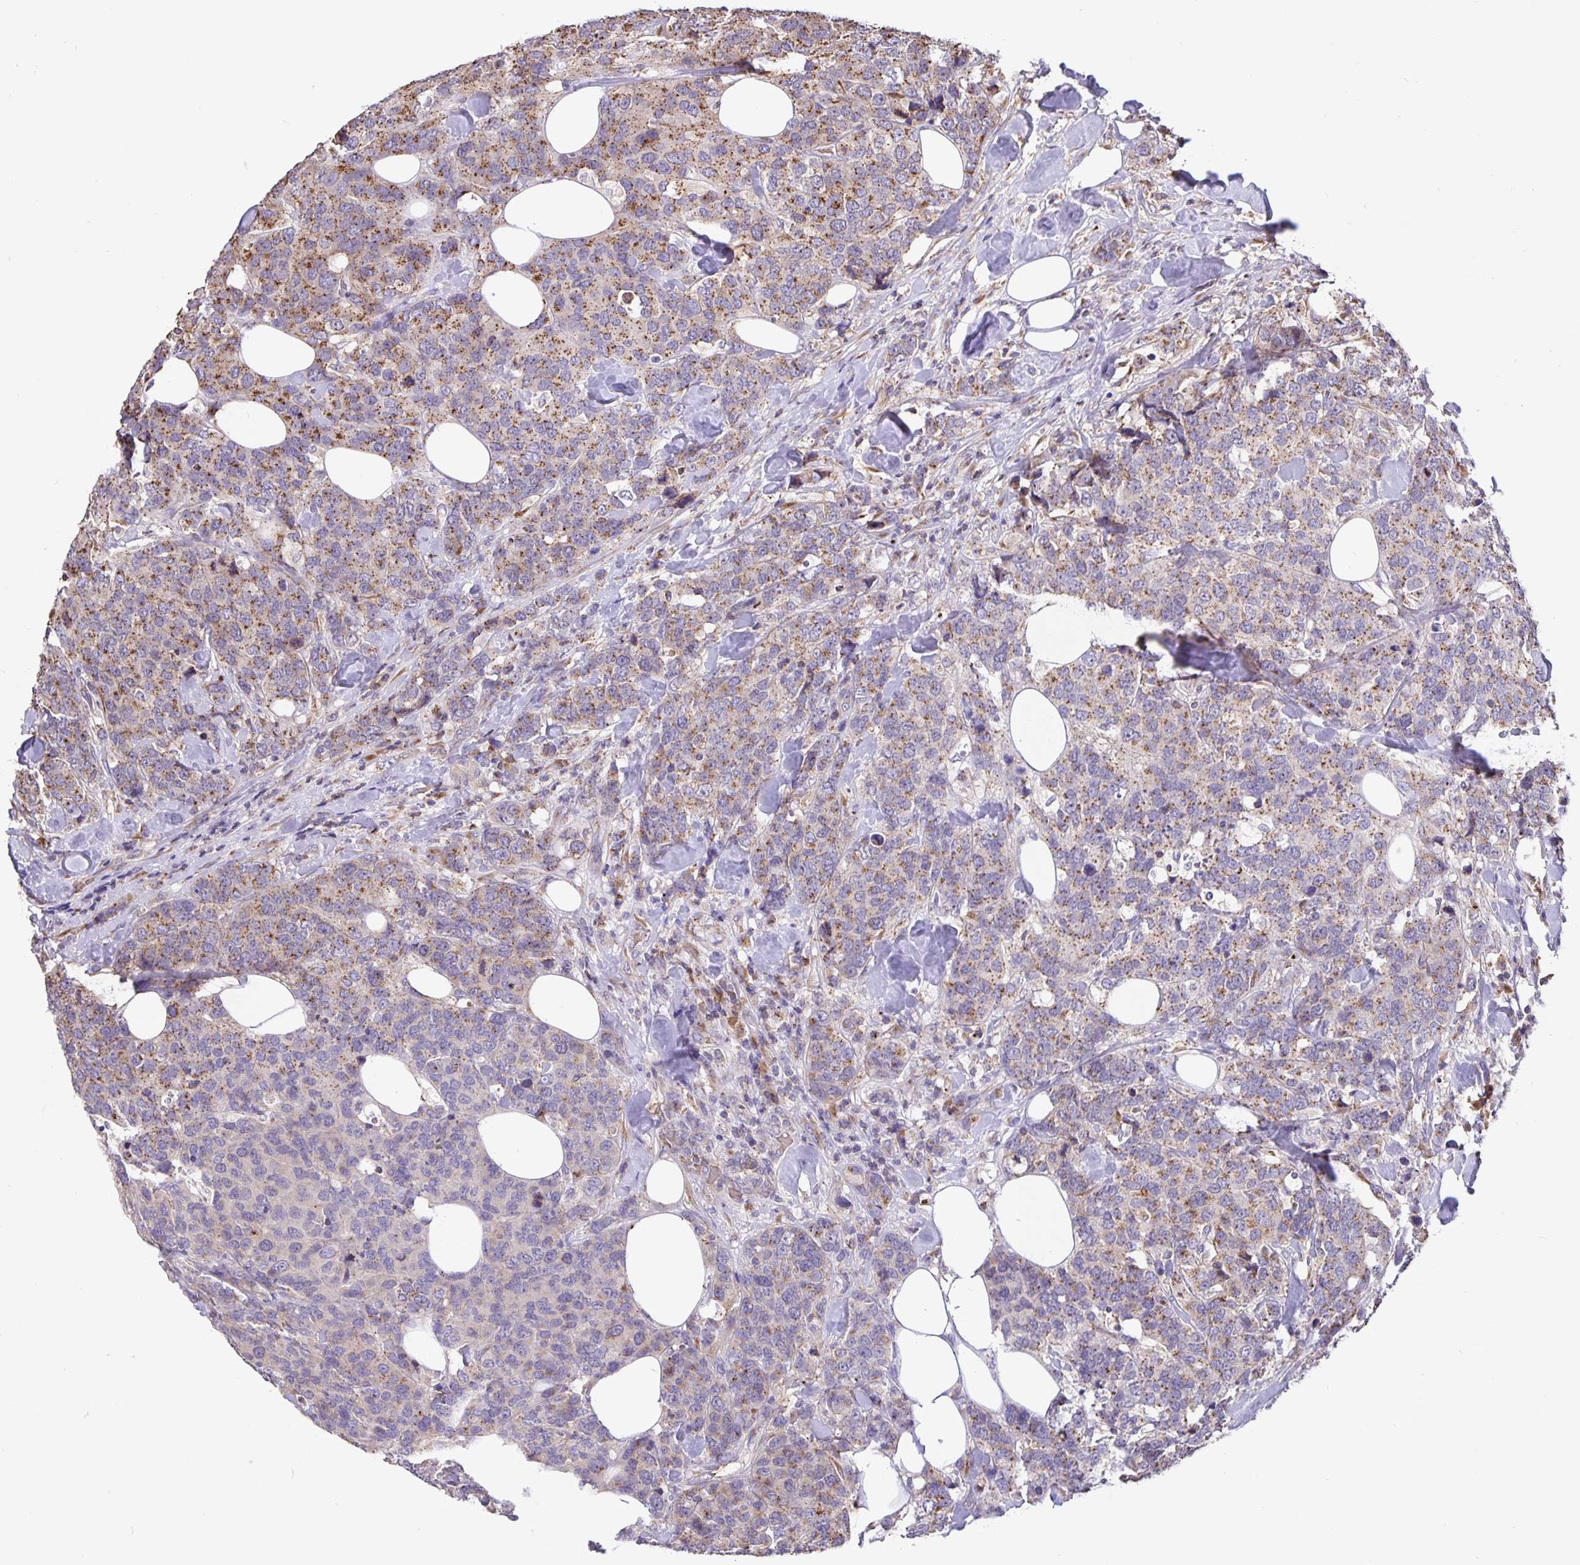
{"staining": {"intensity": "moderate", "quantity": ">75%", "location": "cytoplasmic/membranous"}, "tissue": "breast cancer", "cell_type": "Tumor cells", "image_type": "cancer", "snomed": [{"axis": "morphology", "description": "Lobular carcinoma"}, {"axis": "topography", "description": "Breast"}], "caption": "Breast cancer (lobular carcinoma) stained with immunohistochemistry (IHC) reveals moderate cytoplasmic/membranous expression in approximately >75% of tumor cells. Immunohistochemistry (ihc) stains the protein in brown and the nuclei are stained blue.", "gene": "TMEM71", "patient": {"sex": "female", "age": 59}}